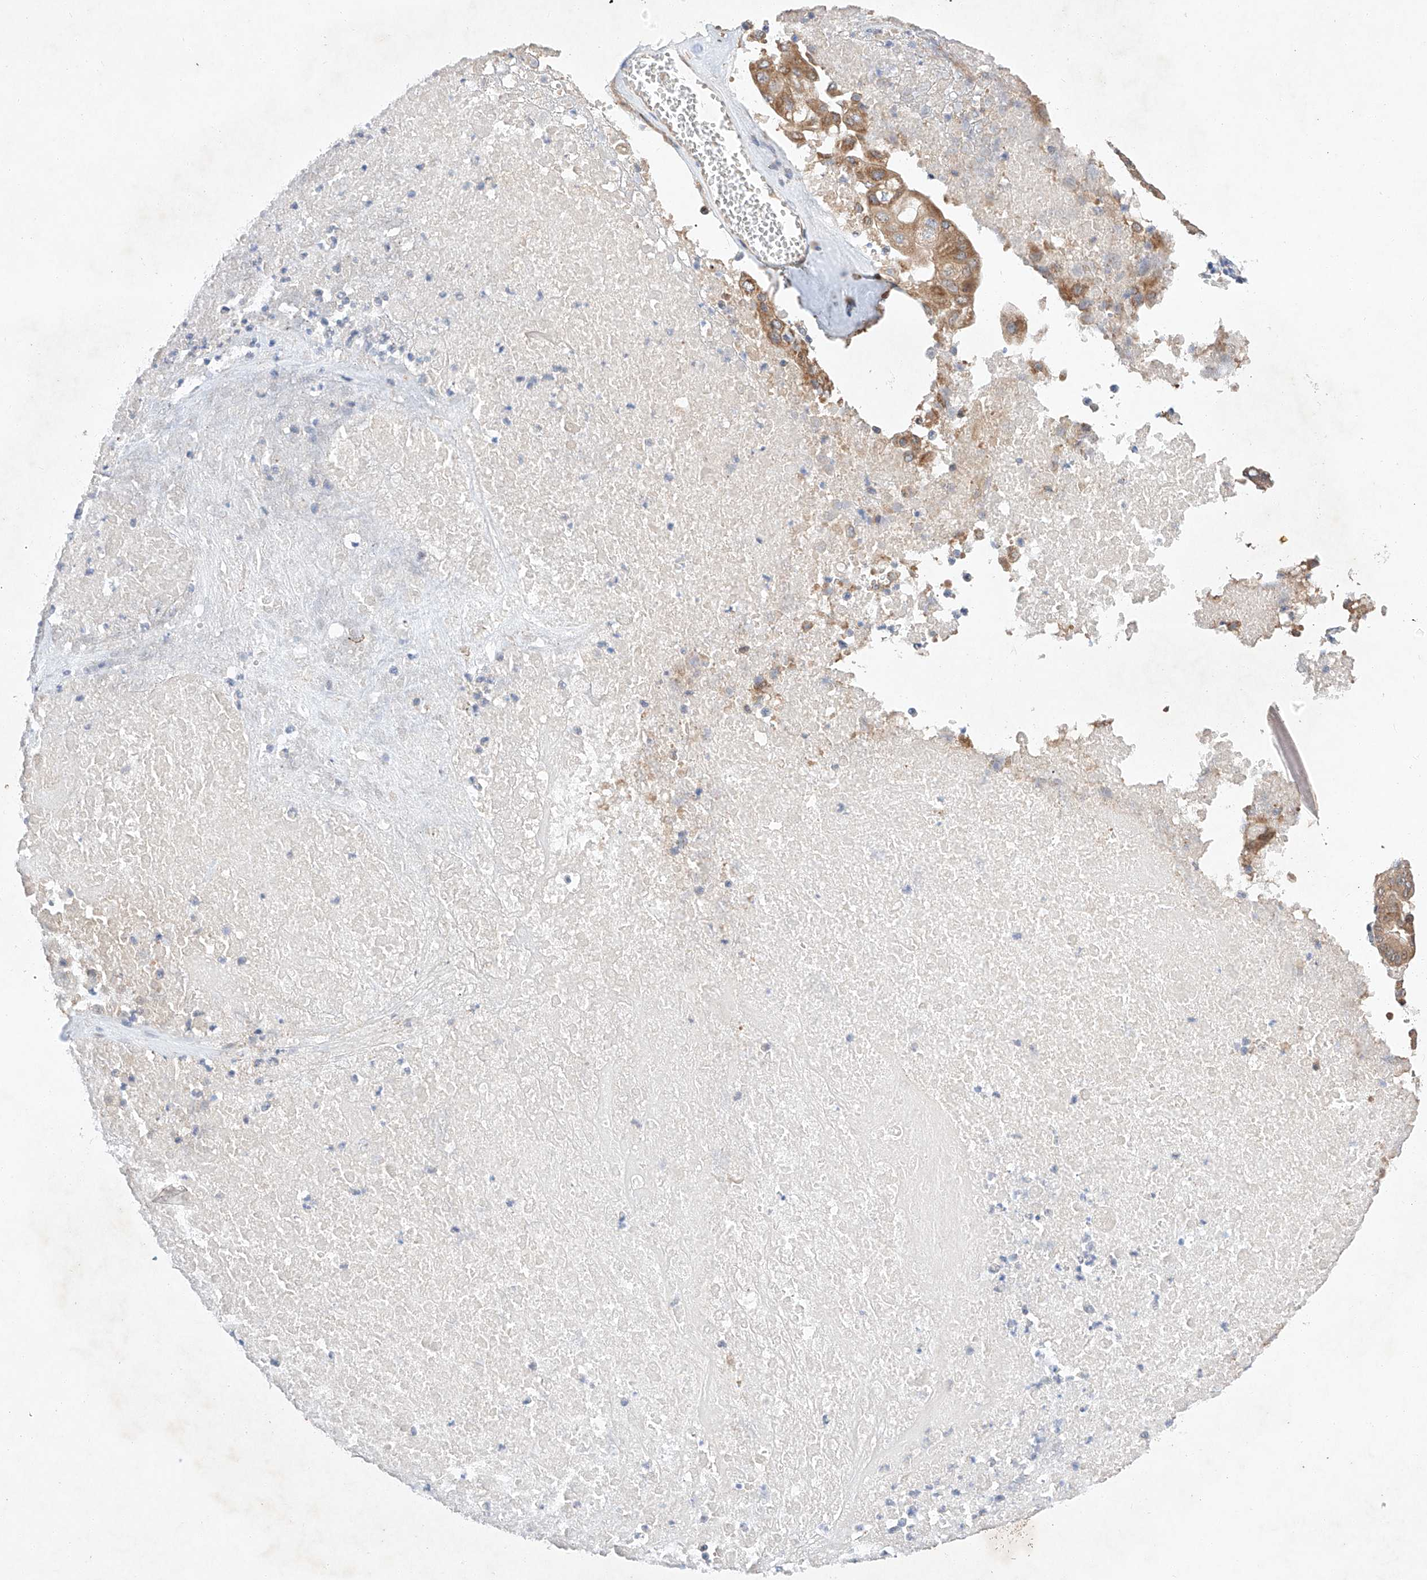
{"staining": {"intensity": "moderate", "quantity": ">75%", "location": "cytoplasmic/membranous"}, "tissue": "pancreatic cancer", "cell_type": "Tumor cells", "image_type": "cancer", "snomed": [{"axis": "morphology", "description": "Adenocarcinoma, NOS"}, {"axis": "topography", "description": "Pancreas"}], "caption": "Protein positivity by immunohistochemistry reveals moderate cytoplasmic/membranous positivity in about >75% of tumor cells in pancreatic cancer.", "gene": "C6orf118", "patient": {"sex": "female", "age": 77}}